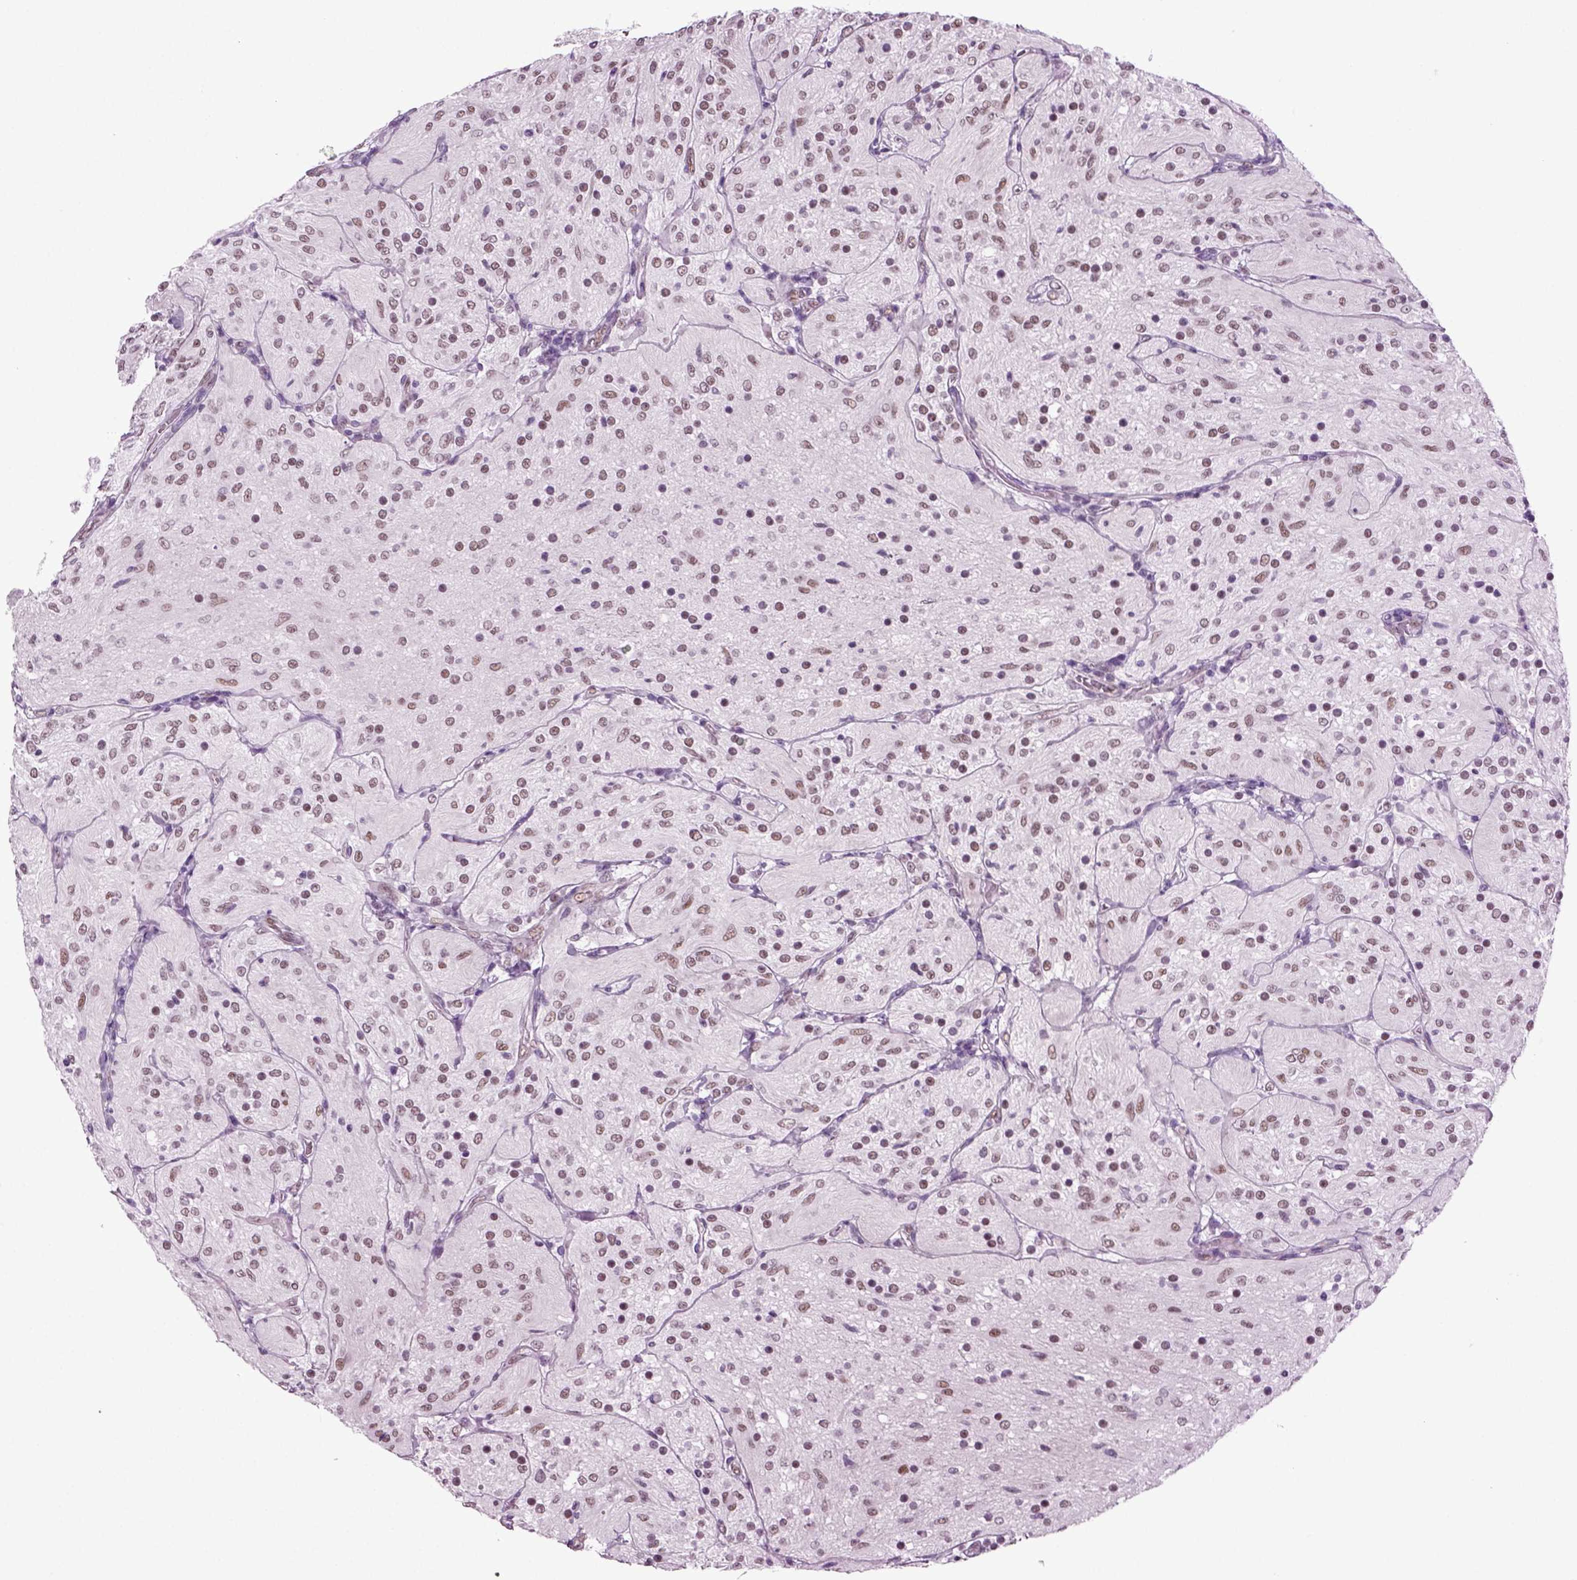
{"staining": {"intensity": "moderate", "quantity": "<25%", "location": "nuclear"}, "tissue": "glioma", "cell_type": "Tumor cells", "image_type": "cancer", "snomed": [{"axis": "morphology", "description": "Glioma, malignant, Low grade"}, {"axis": "topography", "description": "Brain"}], "caption": "Protein expression analysis of human malignant low-grade glioma reveals moderate nuclear expression in approximately <25% of tumor cells.", "gene": "RFX3", "patient": {"sex": "male", "age": 3}}